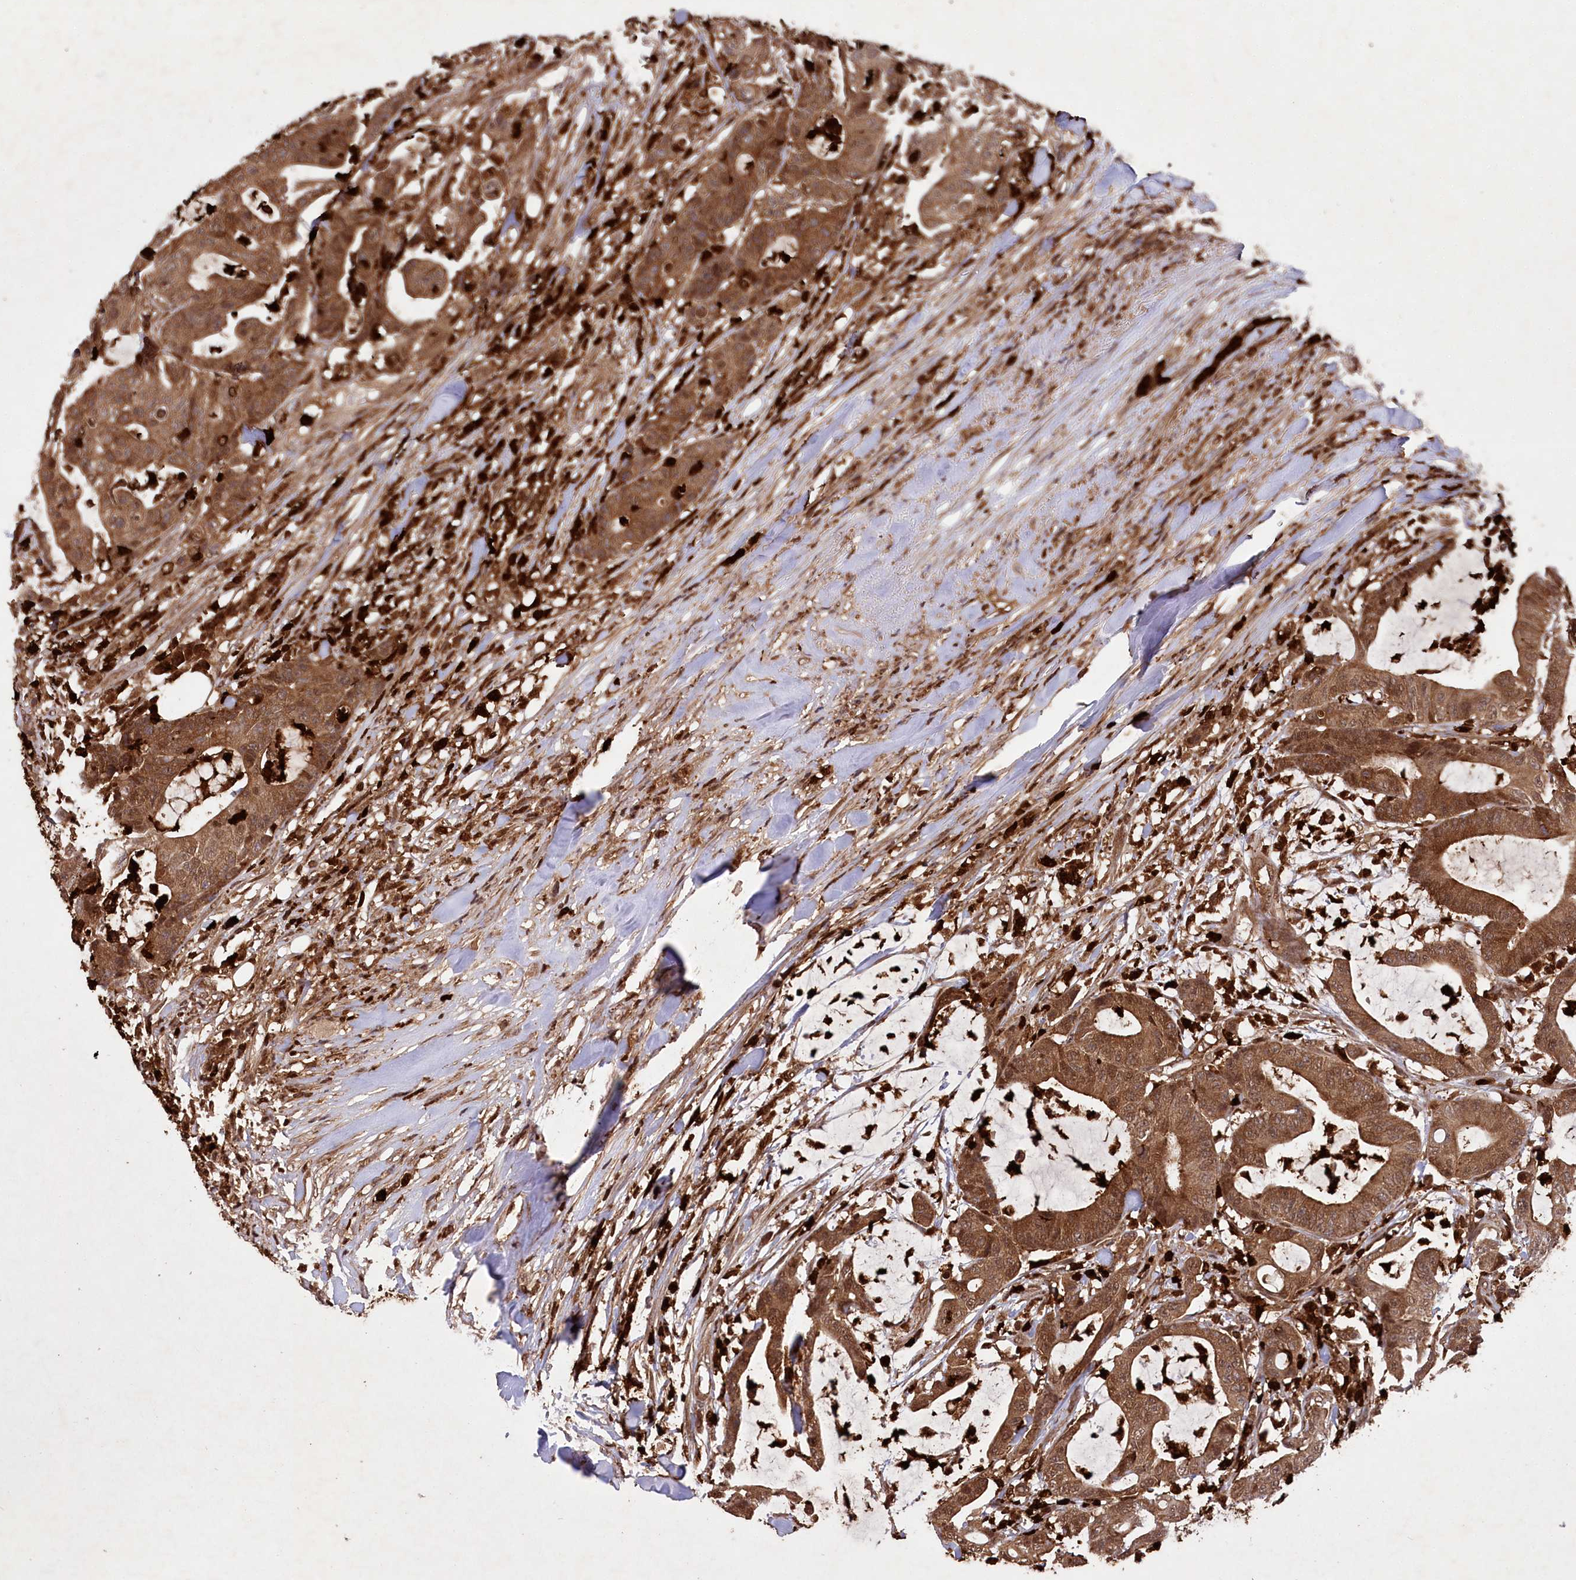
{"staining": {"intensity": "strong", "quantity": ">75%", "location": "cytoplasmic/membranous,nuclear"}, "tissue": "colorectal cancer", "cell_type": "Tumor cells", "image_type": "cancer", "snomed": [{"axis": "morphology", "description": "Adenocarcinoma, NOS"}, {"axis": "topography", "description": "Colon"}], "caption": "The photomicrograph displays a brown stain indicating the presence of a protein in the cytoplasmic/membranous and nuclear of tumor cells in colorectal adenocarcinoma.", "gene": "LSG1", "patient": {"sex": "female", "age": 84}}